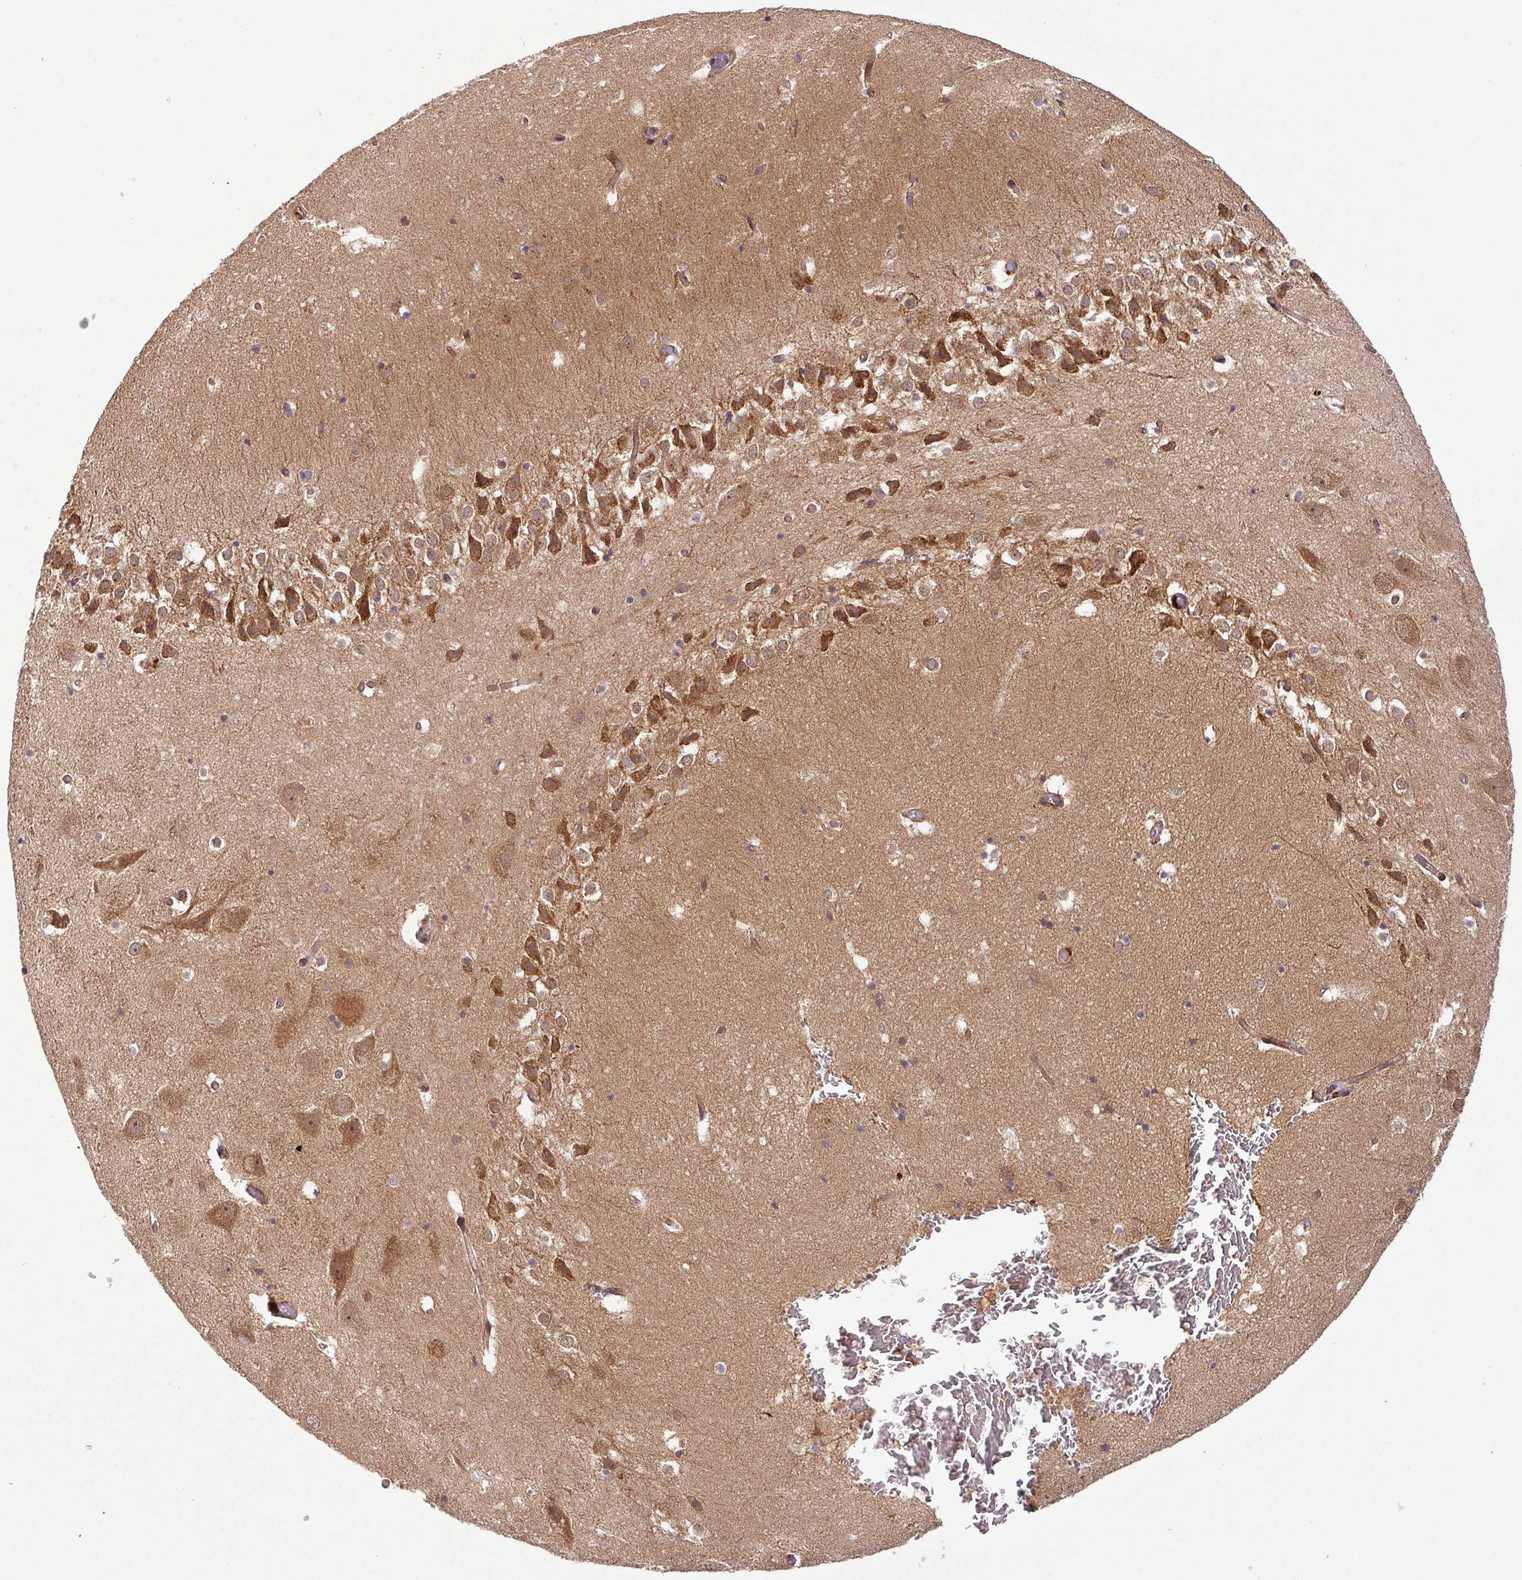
{"staining": {"intensity": "moderate", "quantity": "25%-75%", "location": "cytoplasmic/membranous"}, "tissue": "hippocampus", "cell_type": "Glial cells", "image_type": "normal", "snomed": [{"axis": "morphology", "description": "Normal tissue, NOS"}, {"axis": "topography", "description": "Hippocampus"}], "caption": "Moderate cytoplasmic/membranous expression is present in approximately 25%-75% of glial cells in normal hippocampus.", "gene": "ART1", "patient": {"sex": "female", "age": 52}}